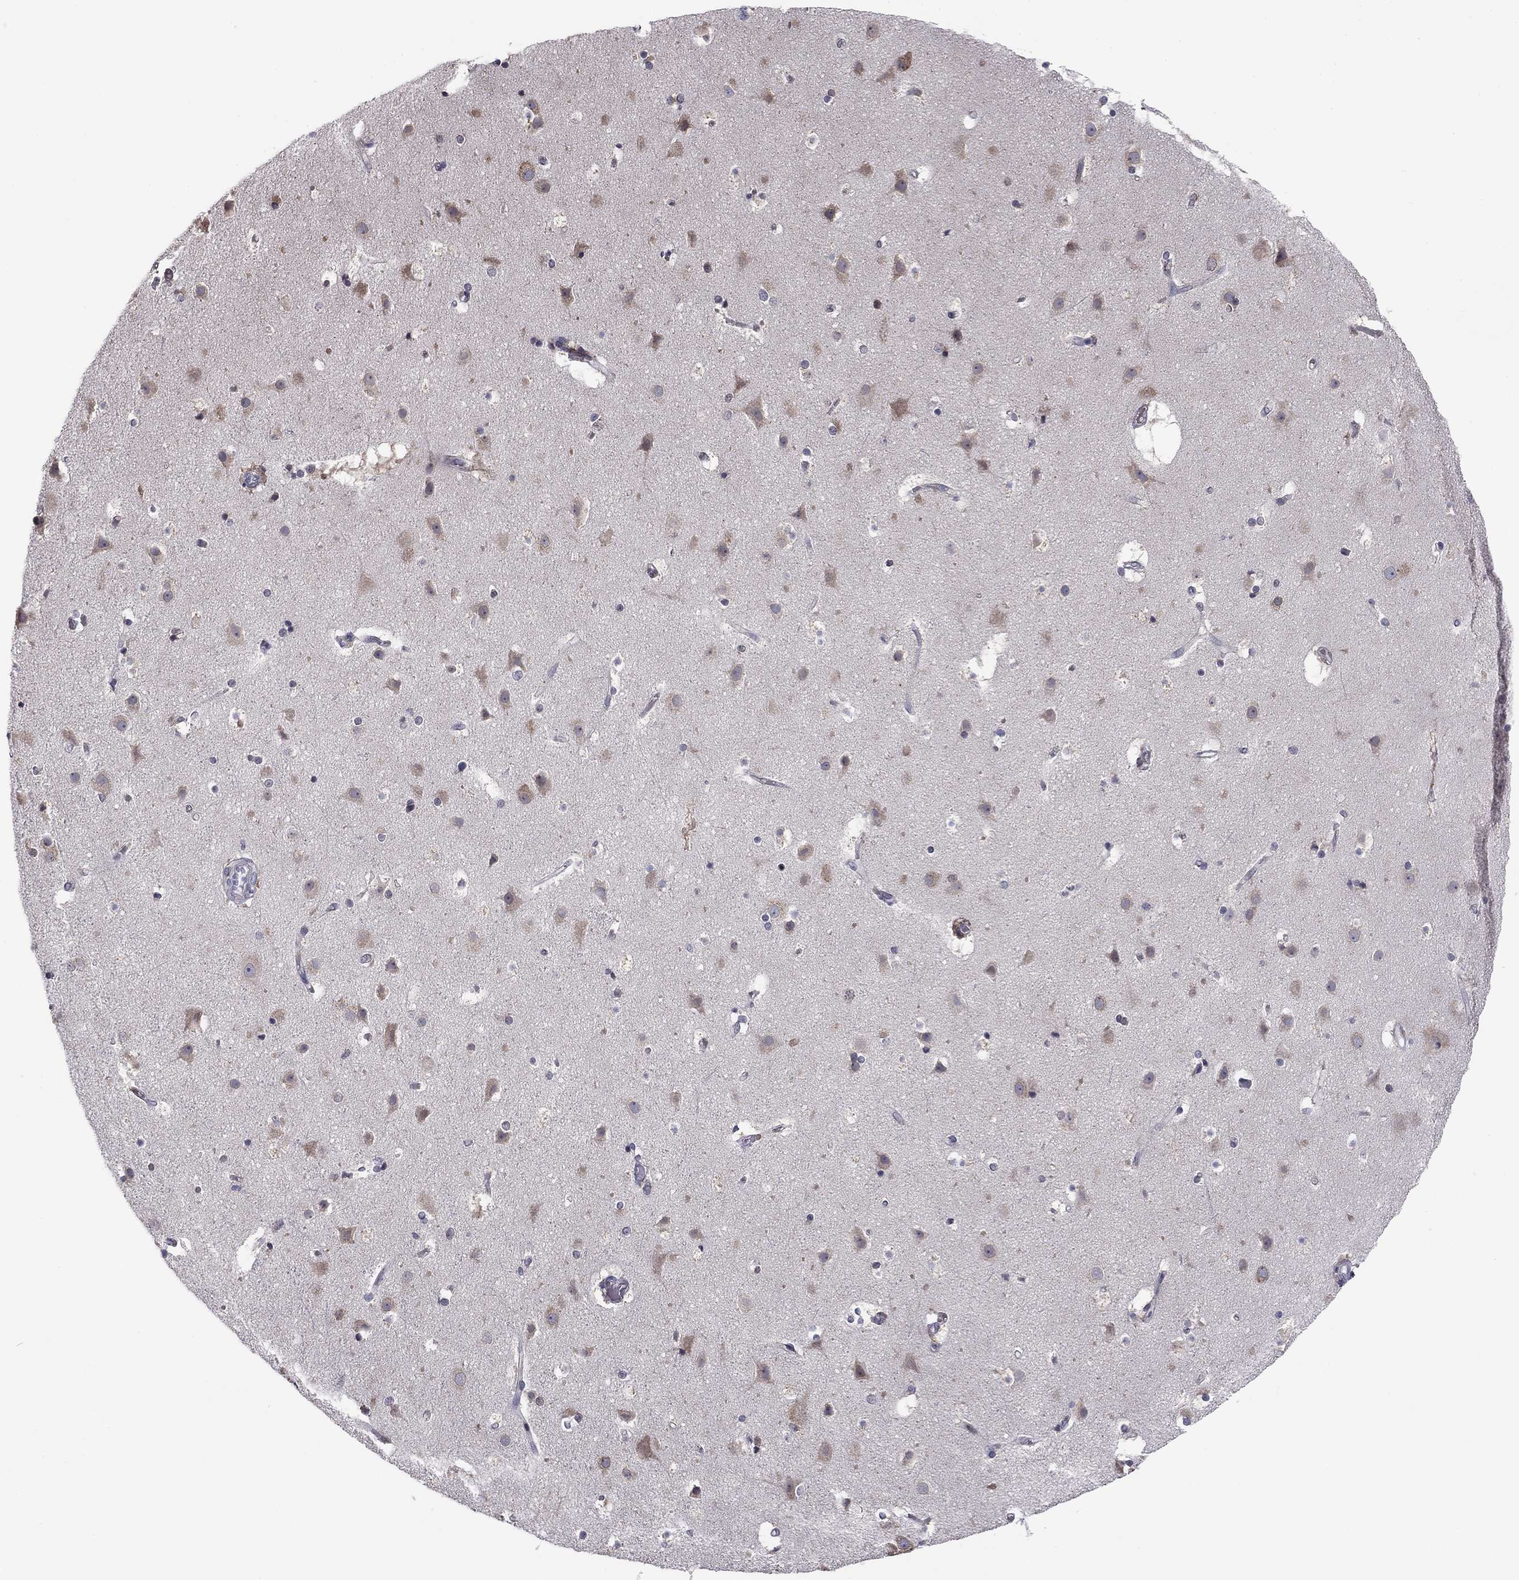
{"staining": {"intensity": "negative", "quantity": "none", "location": "none"}, "tissue": "cerebral cortex", "cell_type": "Endothelial cells", "image_type": "normal", "snomed": [{"axis": "morphology", "description": "Normal tissue, NOS"}, {"axis": "topography", "description": "Cerebral cortex"}], "caption": "Immunohistochemical staining of unremarkable cerebral cortex displays no significant positivity in endothelial cells. Nuclei are stained in blue.", "gene": "HSPB2", "patient": {"sex": "female", "age": 52}}